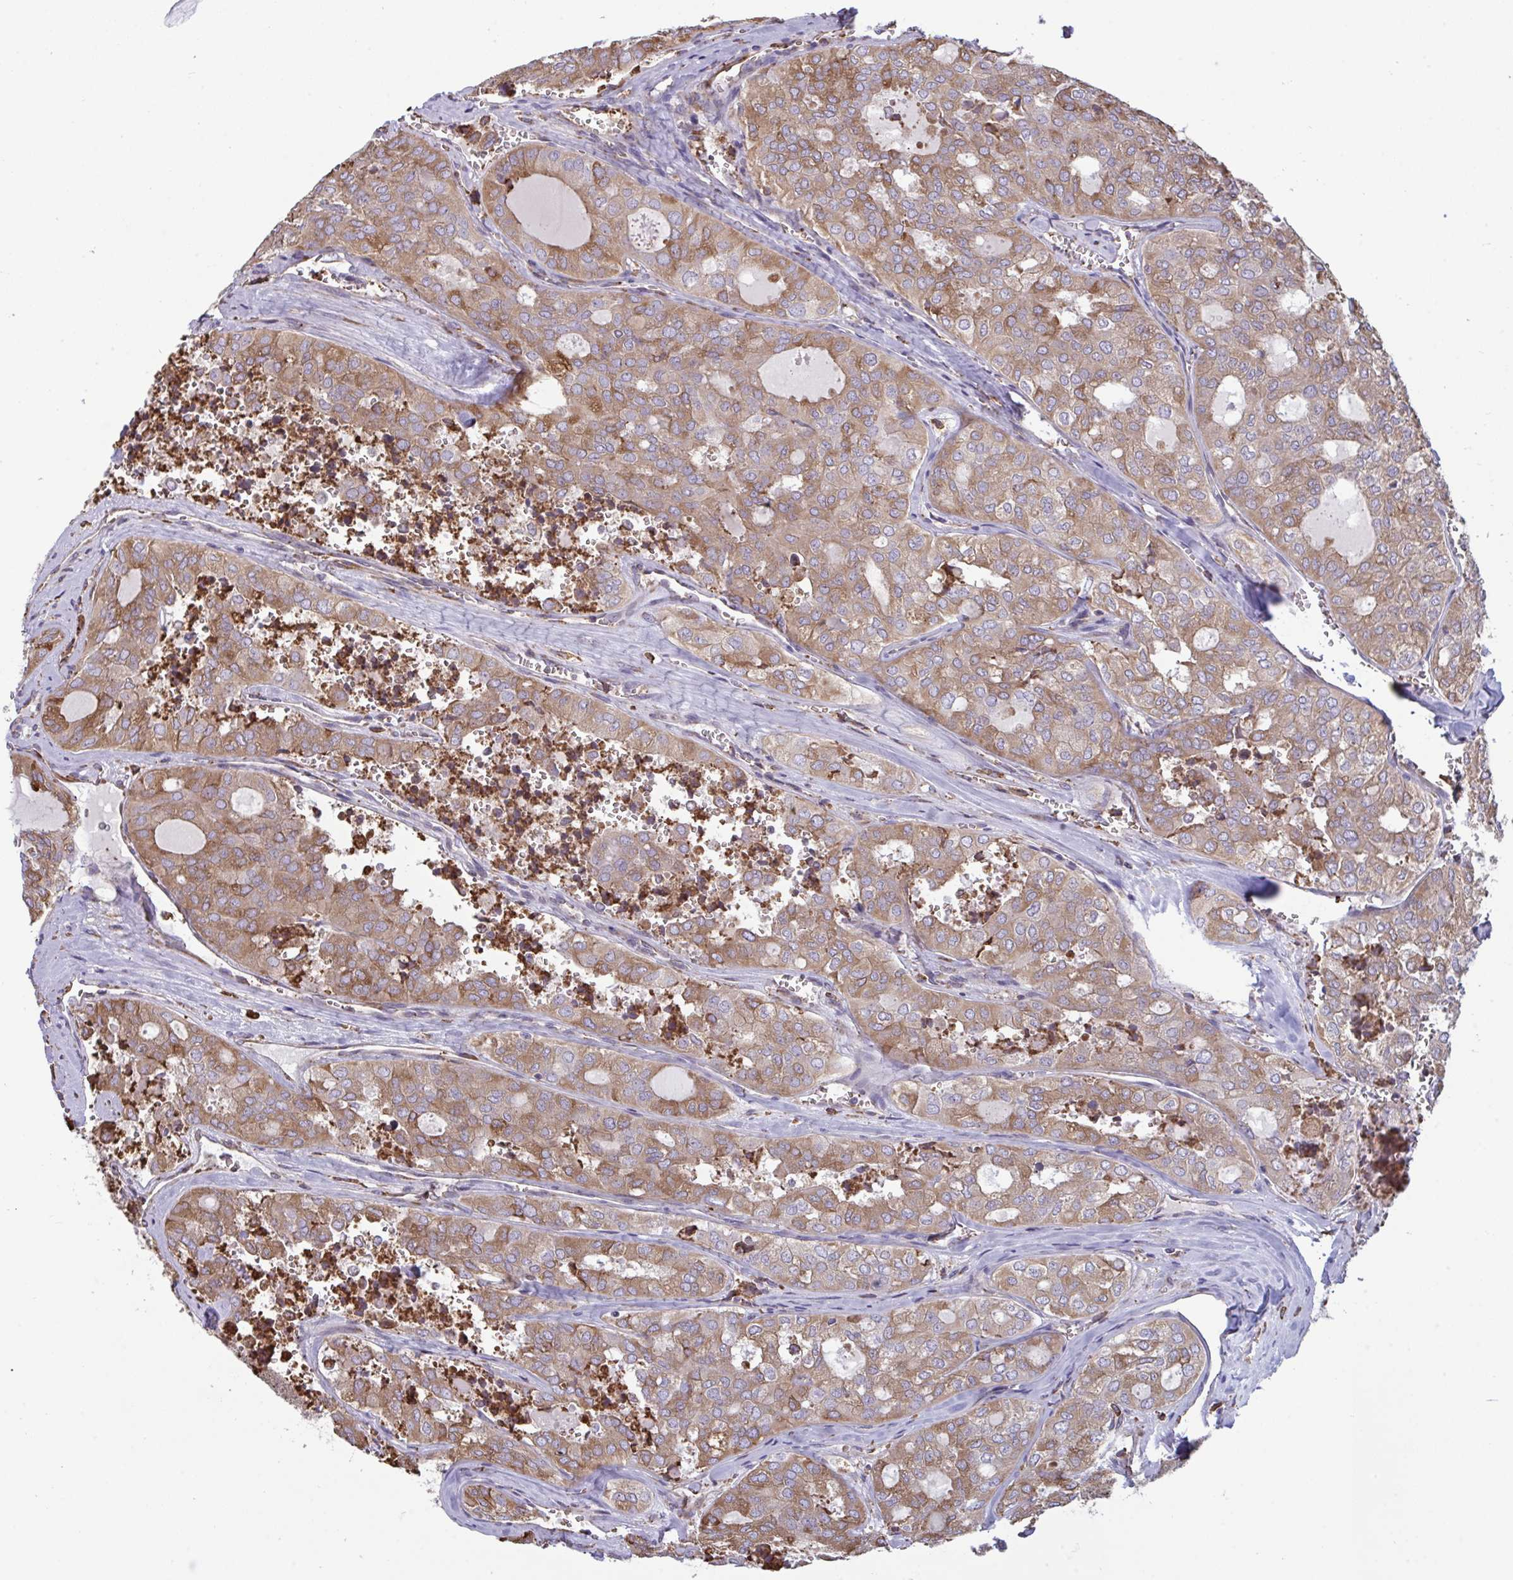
{"staining": {"intensity": "weak", "quantity": ">75%", "location": "cytoplasmic/membranous"}, "tissue": "thyroid cancer", "cell_type": "Tumor cells", "image_type": "cancer", "snomed": [{"axis": "morphology", "description": "Follicular adenoma carcinoma, NOS"}, {"axis": "topography", "description": "Thyroid gland"}], "caption": "Weak cytoplasmic/membranous positivity for a protein is seen in about >75% of tumor cells of thyroid cancer (follicular adenoma carcinoma) using immunohistochemistry (IHC).", "gene": "MYMK", "patient": {"sex": "male", "age": 75}}